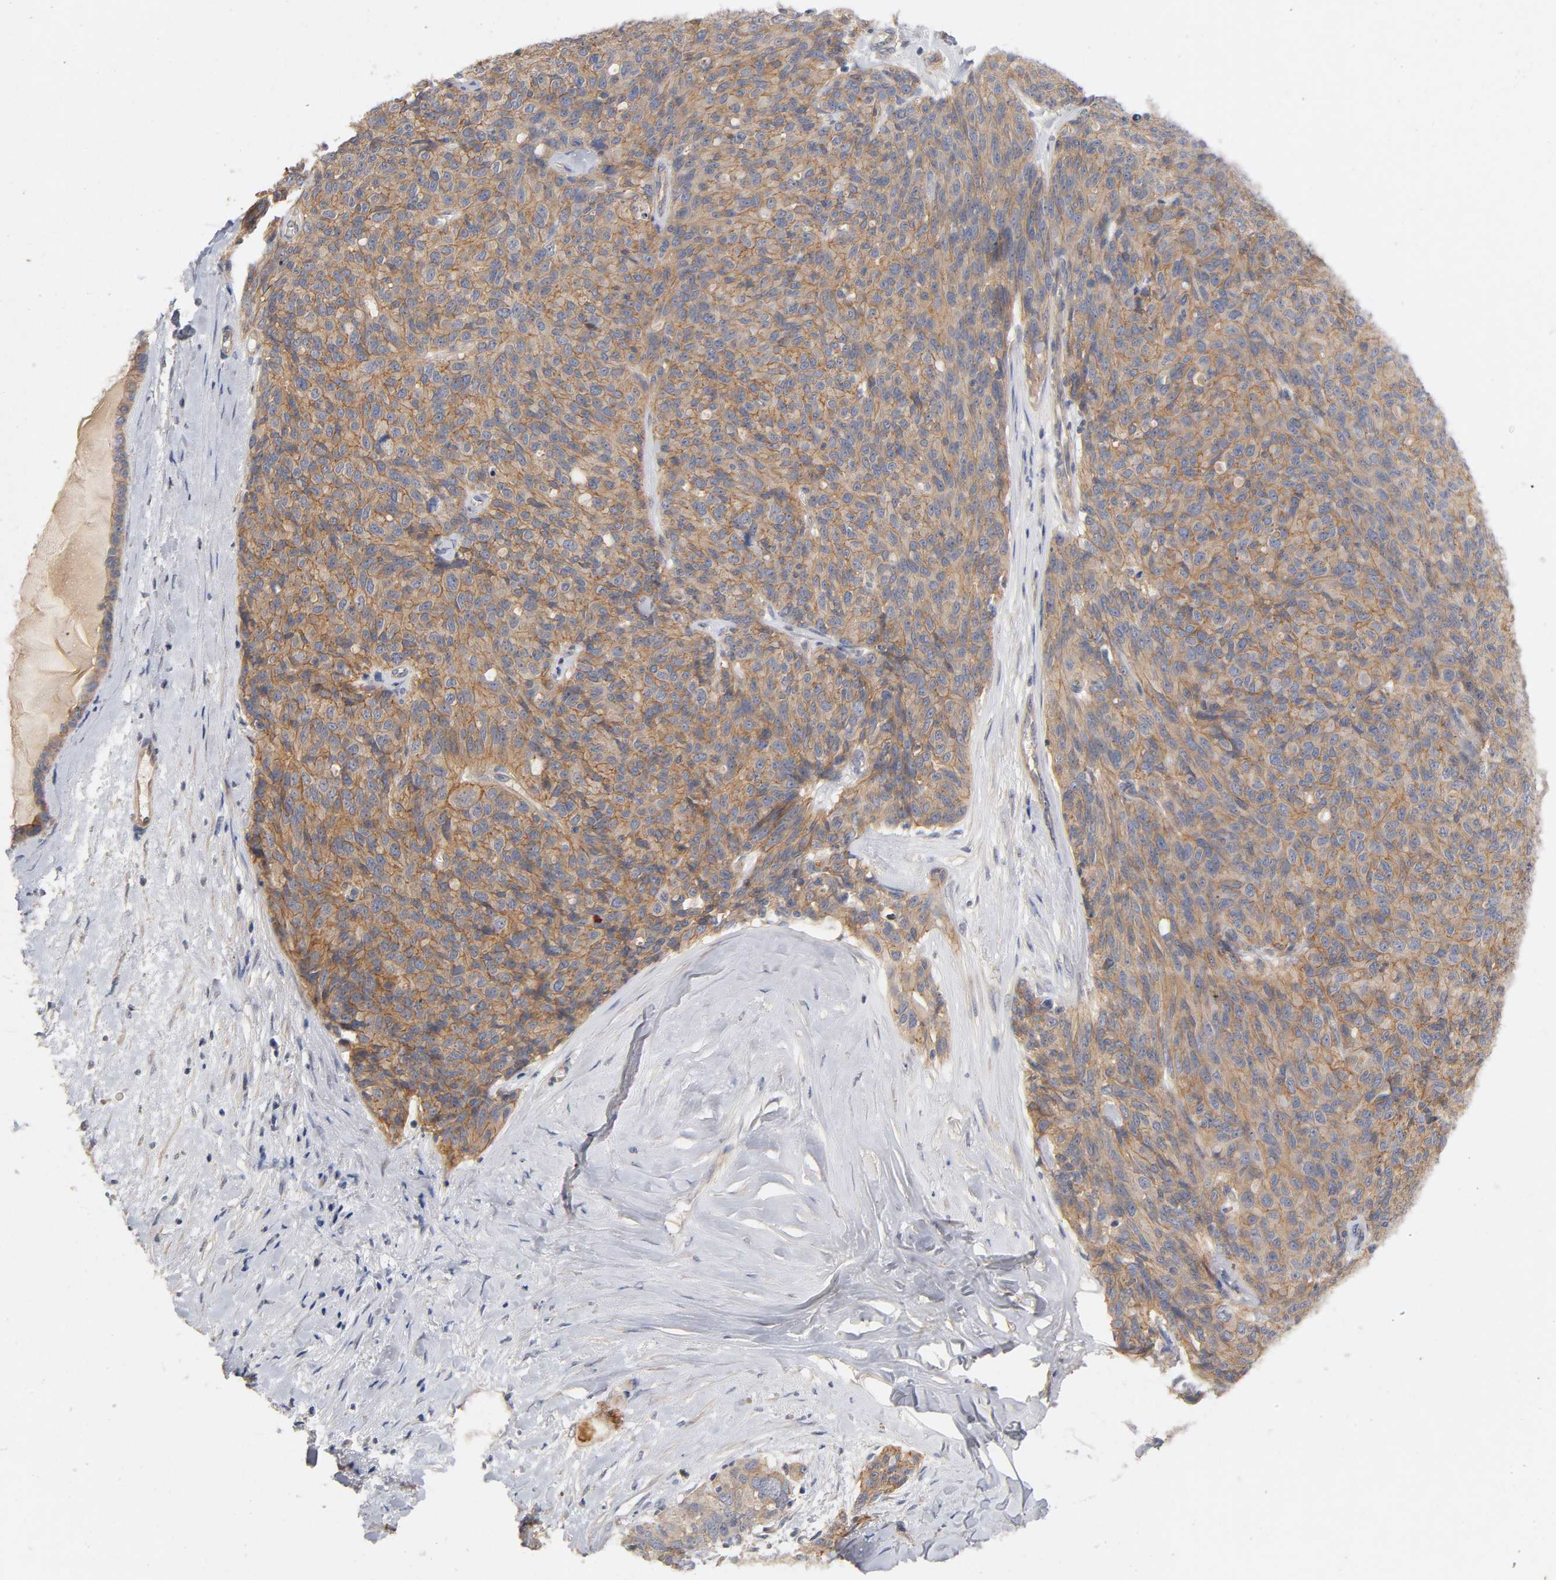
{"staining": {"intensity": "moderate", "quantity": ">75%", "location": "cytoplasmic/membranous"}, "tissue": "ovarian cancer", "cell_type": "Tumor cells", "image_type": "cancer", "snomed": [{"axis": "morphology", "description": "Carcinoma, endometroid"}, {"axis": "topography", "description": "Ovary"}], "caption": "Human ovarian cancer stained with a brown dye exhibits moderate cytoplasmic/membranous positive expression in about >75% of tumor cells.", "gene": "PDZD11", "patient": {"sex": "female", "age": 60}}